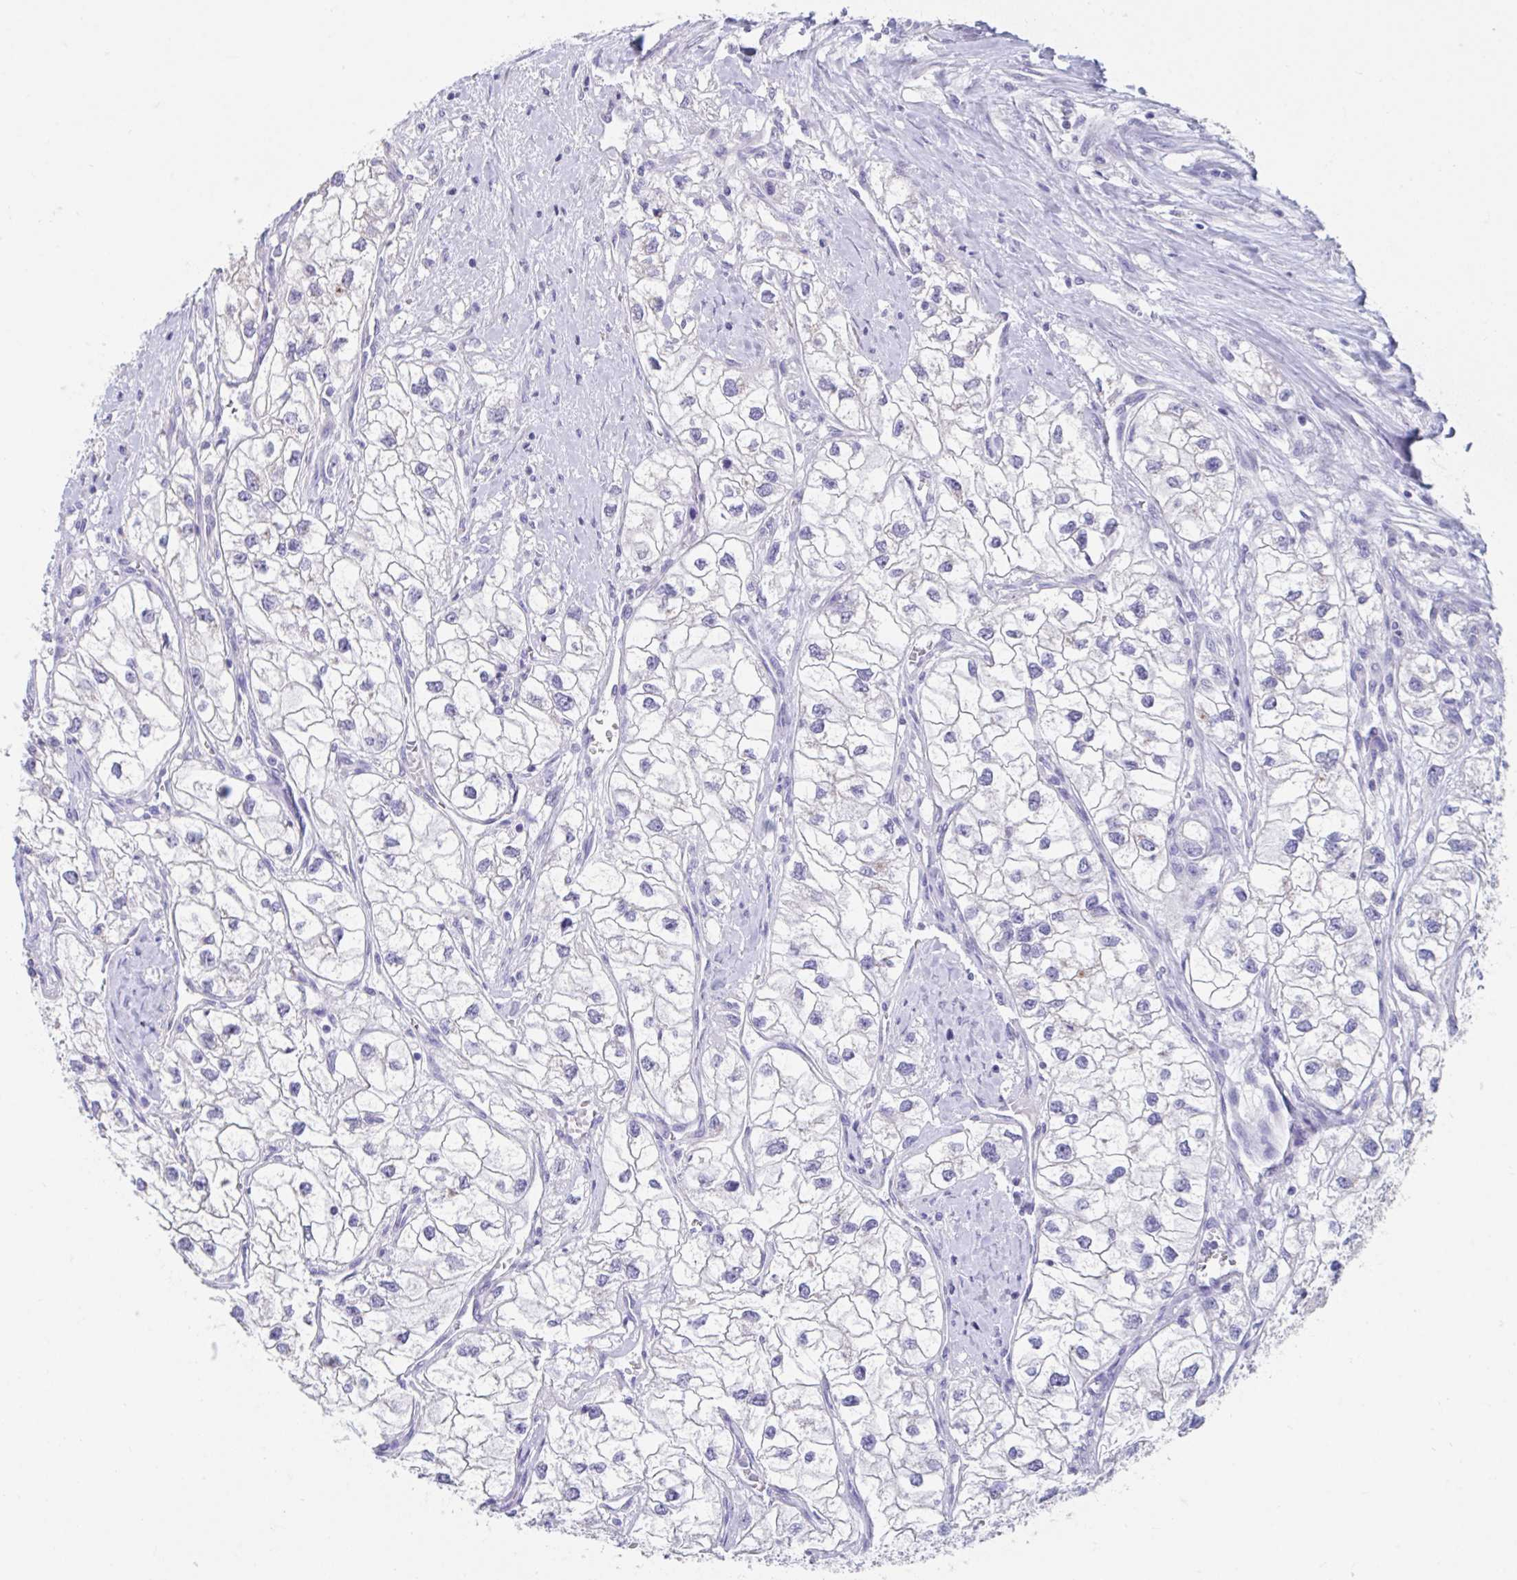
{"staining": {"intensity": "moderate", "quantity": "<25%", "location": "cytoplasmic/membranous"}, "tissue": "renal cancer", "cell_type": "Tumor cells", "image_type": "cancer", "snomed": [{"axis": "morphology", "description": "Adenocarcinoma, NOS"}, {"axis": "topography", "description": "Kidney"}], "caption": "Immunohistochemical staining of human adenocarcinoma (renal) reveals low levels of moderate cytoplasmic/membranous protein expression in about <25% of tumor cells. The protein is stained brown, and the nuclei are stained in blue (DAB (3,3'-diaminobenzidine) IHC with brightfield microscopy, high magnification).", "gene": "GPR162", "patient": {"sex": "male", "age": 59}}